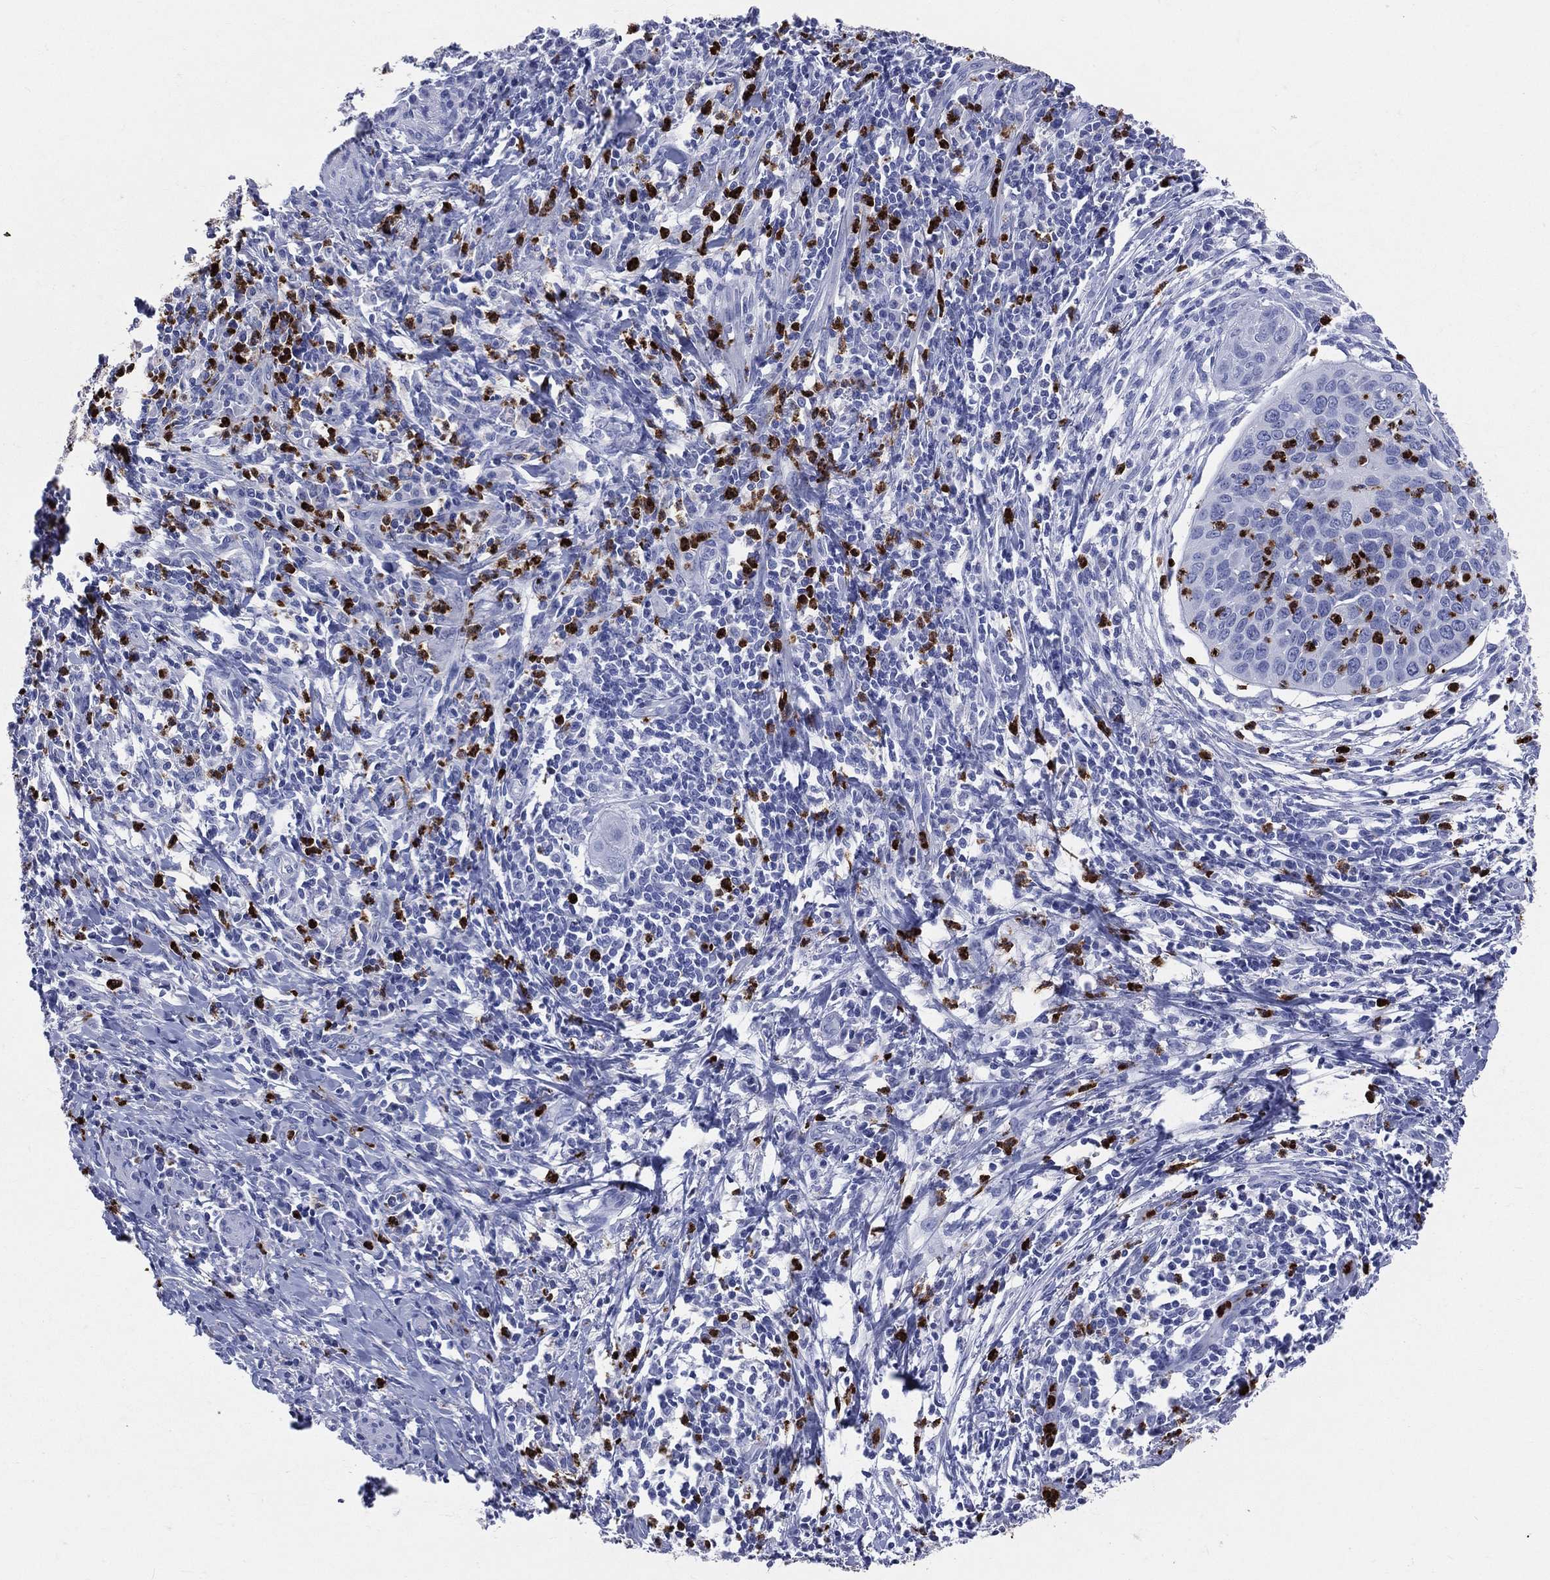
{"staining": {"intensity": "negative", "quantity": "none", "location": "none"}, "tissue": "cervical cancer", "cell_type": "Tumor cells", "image_type": "cancer", "snomed": [{"axis": "morphology", "description": "Squamous cell carcinoma, NOS"}, {"axis": "topography", "description": "Cervix"}], "caption": "Squamous cell carcinoma (cervical) was stained to show a protein in brown. There is no significant positivity in tumor cells. (Brightfield microscopy of DAB (3,3'-diaminobenzidine) immunohistochemistry at high magnification).", "gene": "PGLYRP1", "patient": {"sex": "female", "age": 26}}